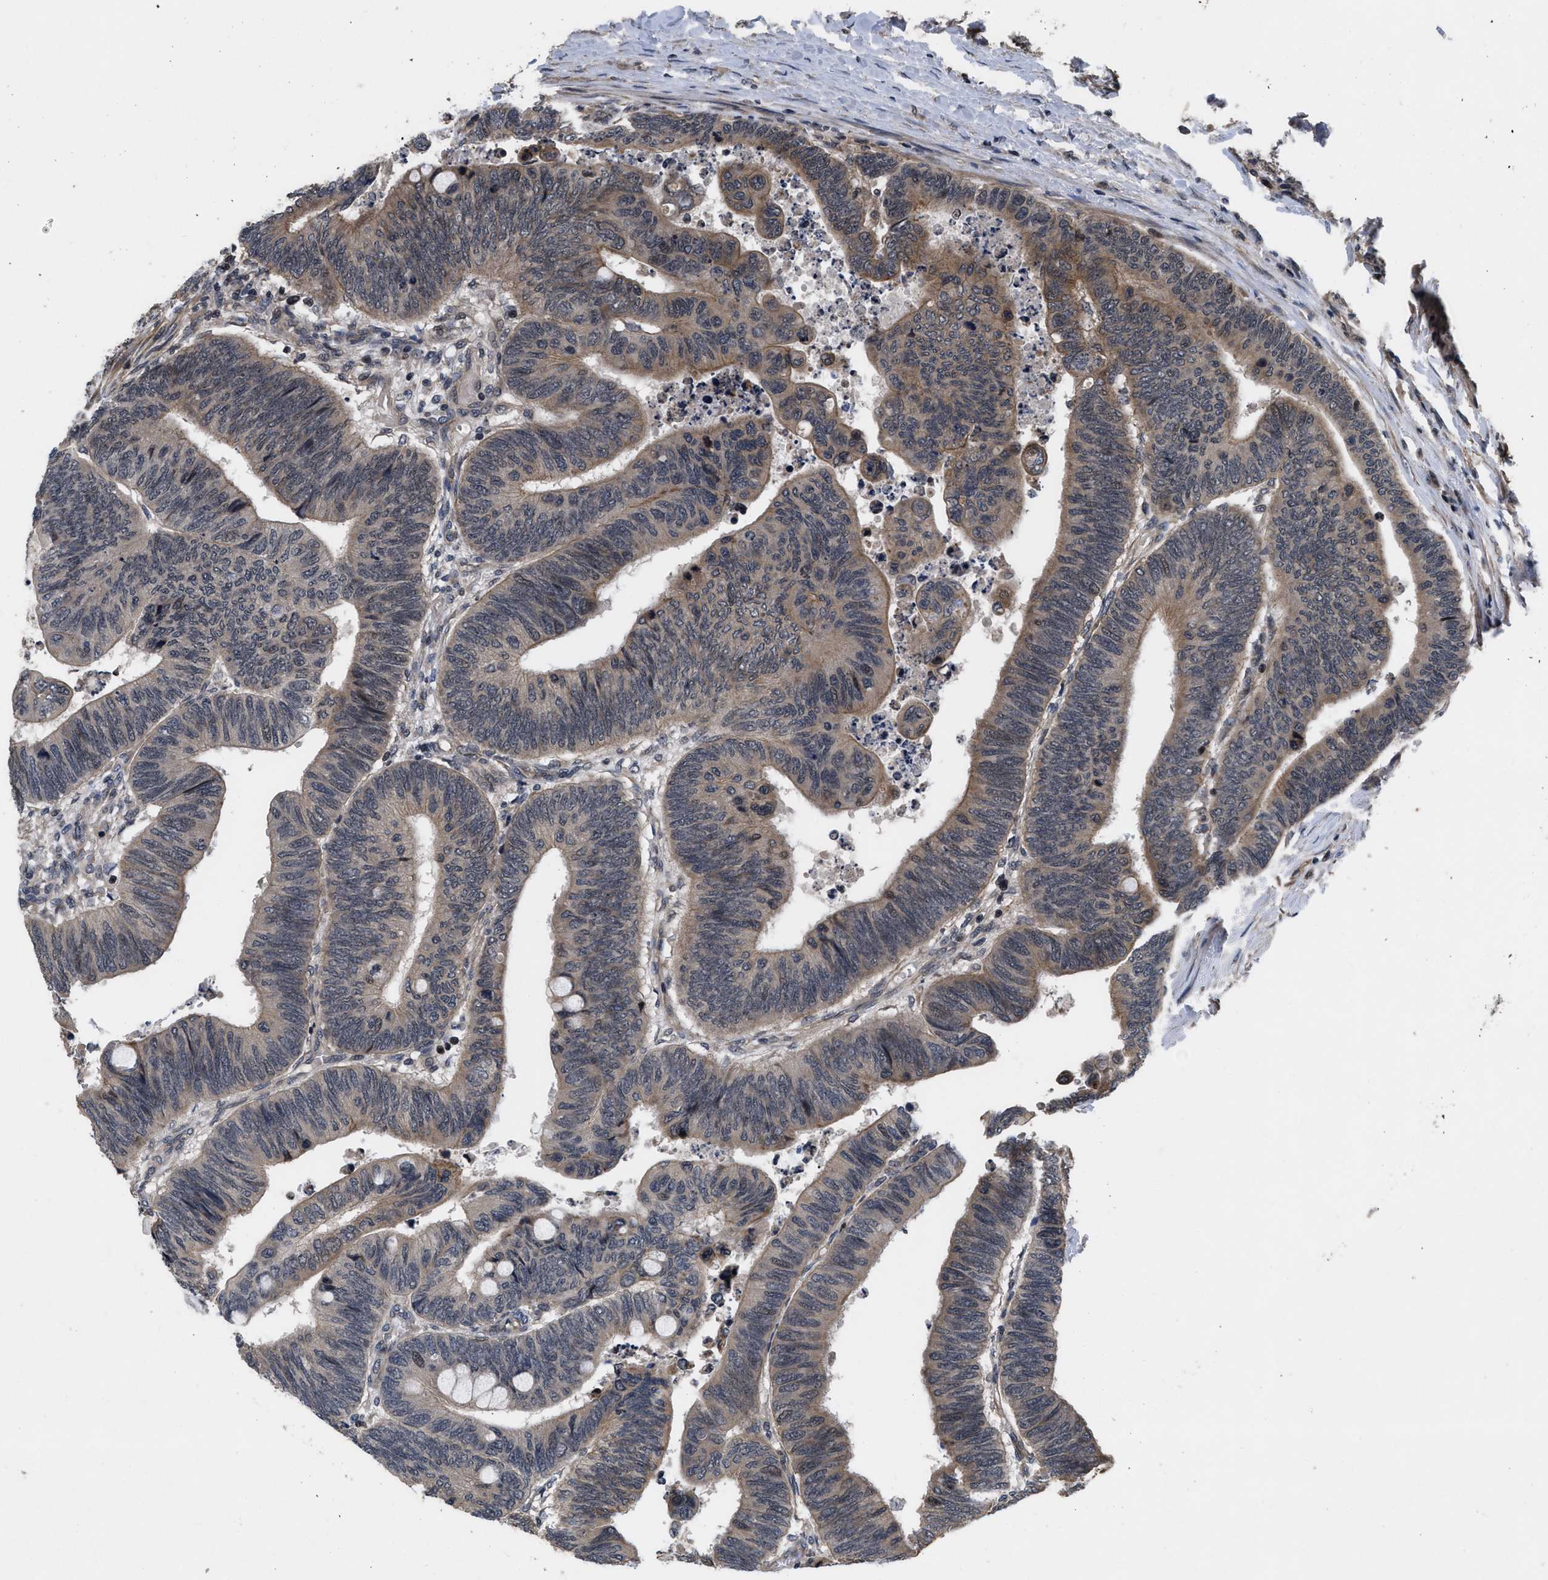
{"staining": {"intensity": "moderate", "quantity": "25%-75%", "location": "cytoplasmic/membranous"}, "tissue": "colorectal cancer", "cell_type": "Tumor cells", "image_type": "cancer", "snomed": [{"axis": "morphology", "description": "Normal tissue, NOS"}, {"axis": "morphology", "description": "Adenocarcinoma, NOS"}, {"axis": "topography", "description": "Rectum"}, {"axis": "topography", "description": "Peripheral nerve tissue"}], "caption": "This is a histology image of IHC staining of colorectal adenocarcinoma, which shows moderate staining in the cytoplasmic/membranous of tumor cells.", "gene": "DNAJC14", "patient": {"sex": "male", "age": 92}}